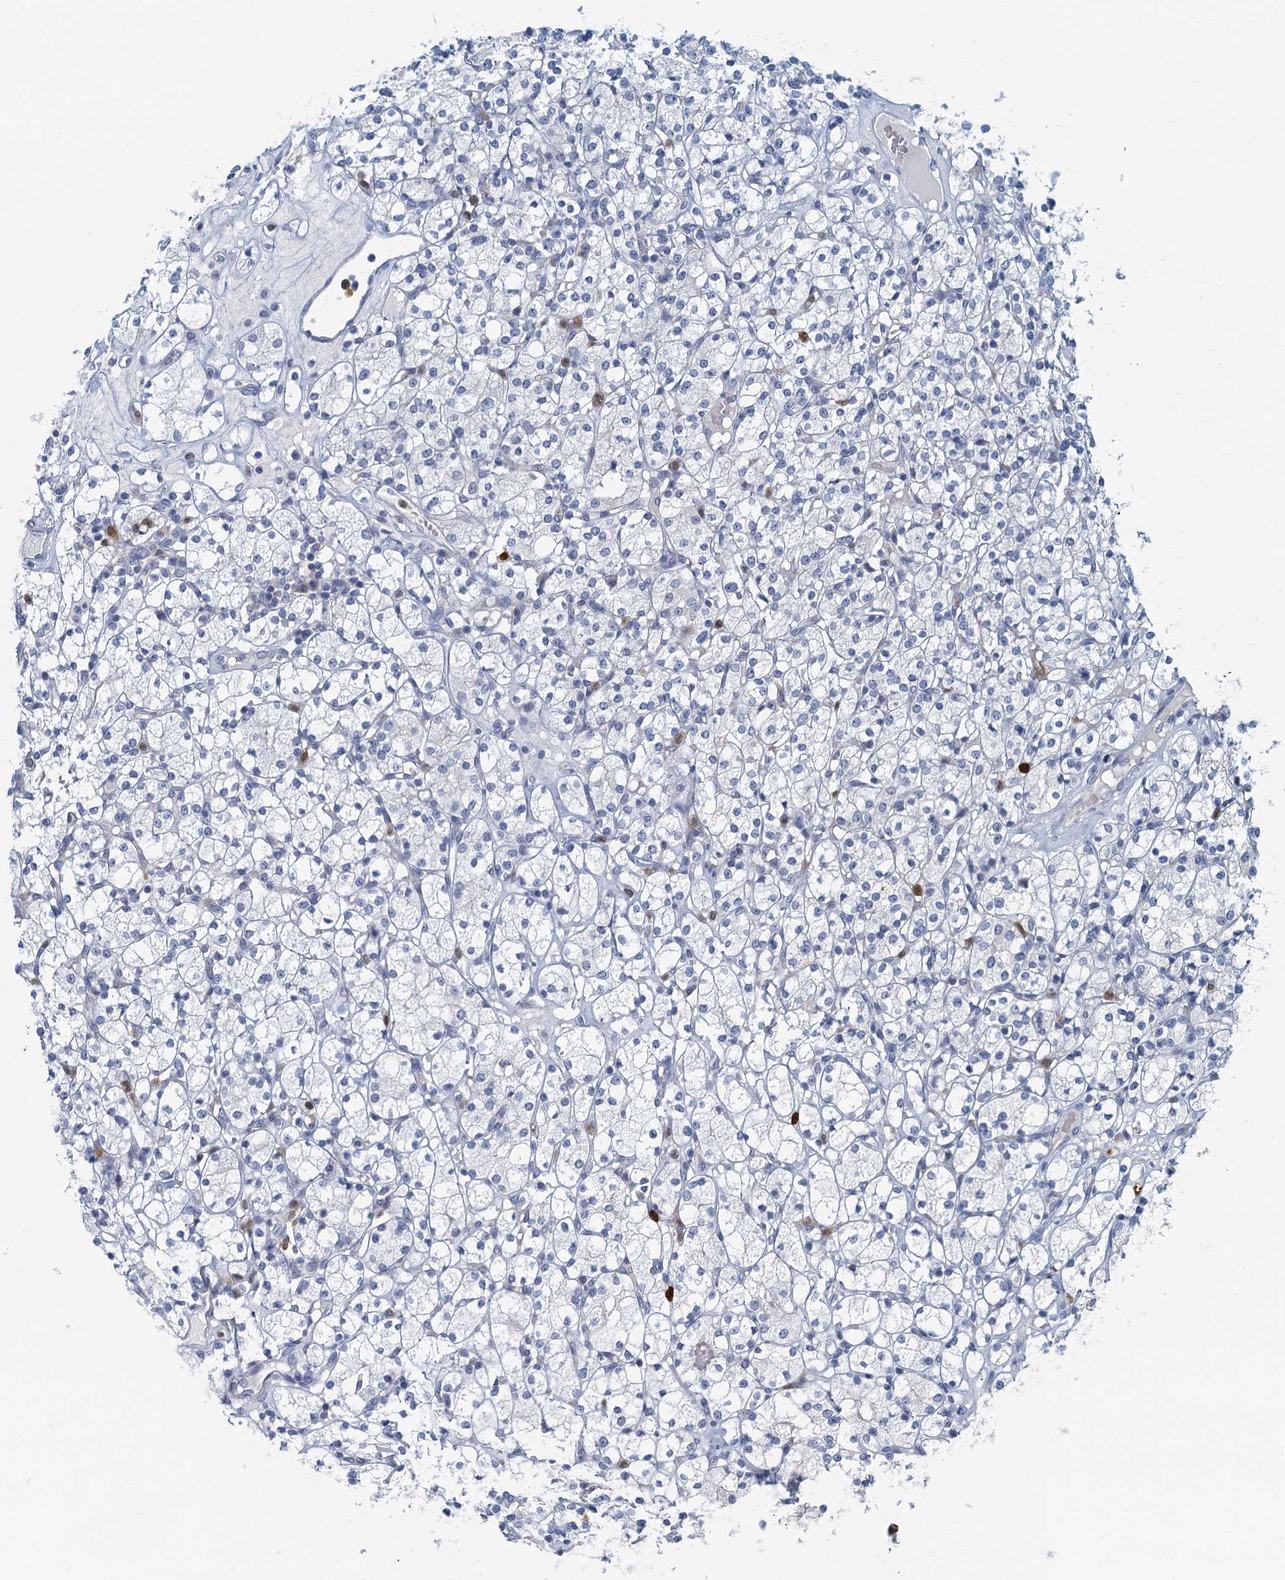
{"staining": {"intensity": "negative", "quantity": "none", "location": "none"}, "tissue": "renal cancer", "cell_type": "Tumor cells", "image_type": "cancer", "snomed": [{"axis": "morphology", "description": "Adenocarcinoma, NOS"}, {"axis": "topography", "description": "Kidney"}], "caption": "This is a histopathology image of immunohistochemistry (IHC) staining of renal cancer, which shows no positivity in tumor cells.", "gene": "ANKDD1A", "patient": {"sex": "male", "age": 77}}